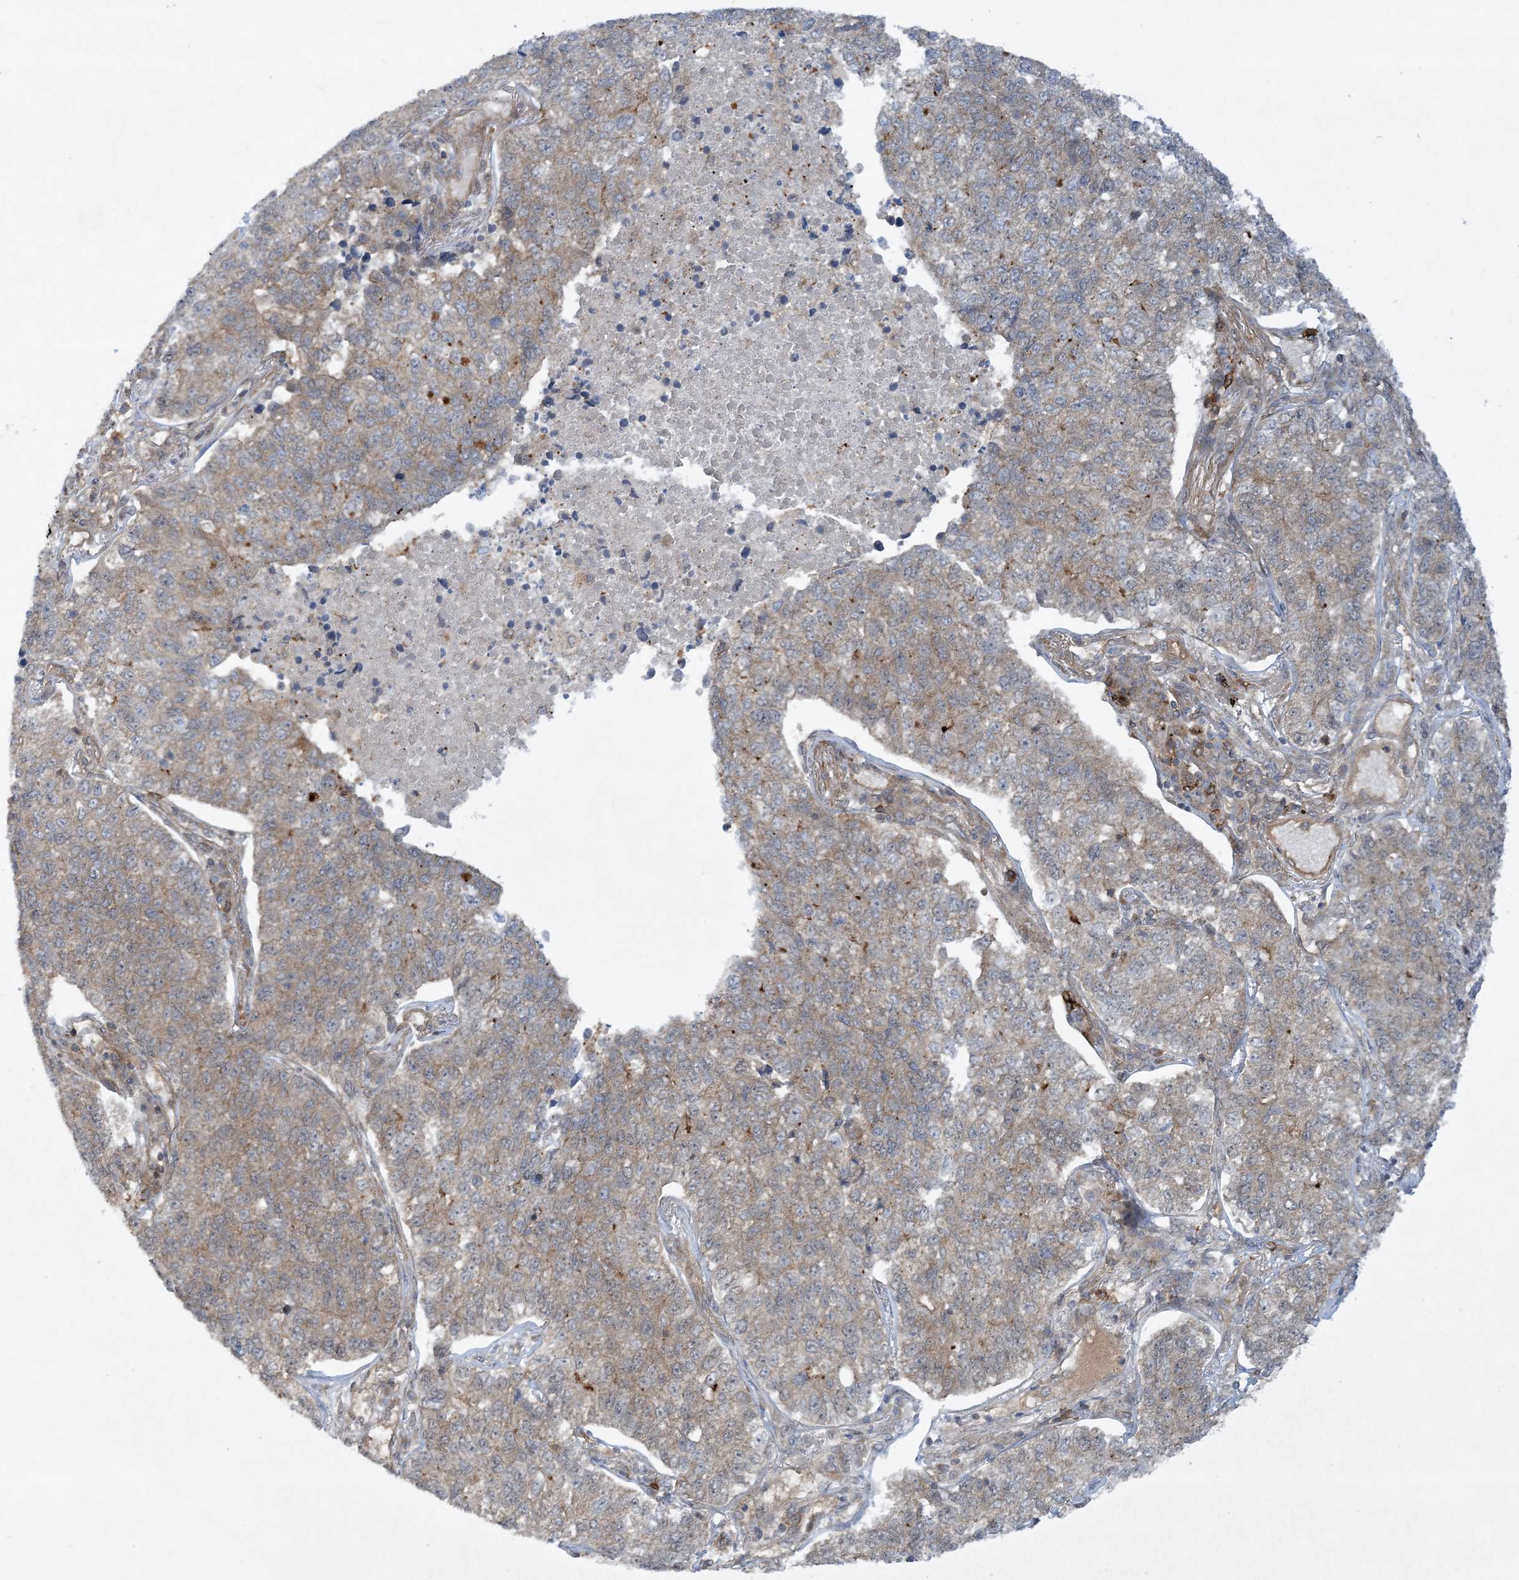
{"staining": {"intensity": "weak", "quantity": "<25%", "location": "cytoplasmic/membranous"}, "tissue": "lung cancer", "cell_type": "Tumor cells", "image_type": "cancer", "snomed": [{"axis": "morphology", "description": "Adenocarcinoma, NOS"}, {"axis": "topography", "description": "Lung"}], "caption": "A high-resolution micrograph shows immunohistochemistry (IHC) staining of lung cancer, which displays no significant positivity in tumor cells.", "gene": "STAM2", "patient": {"sex": "male", "age": 49}}